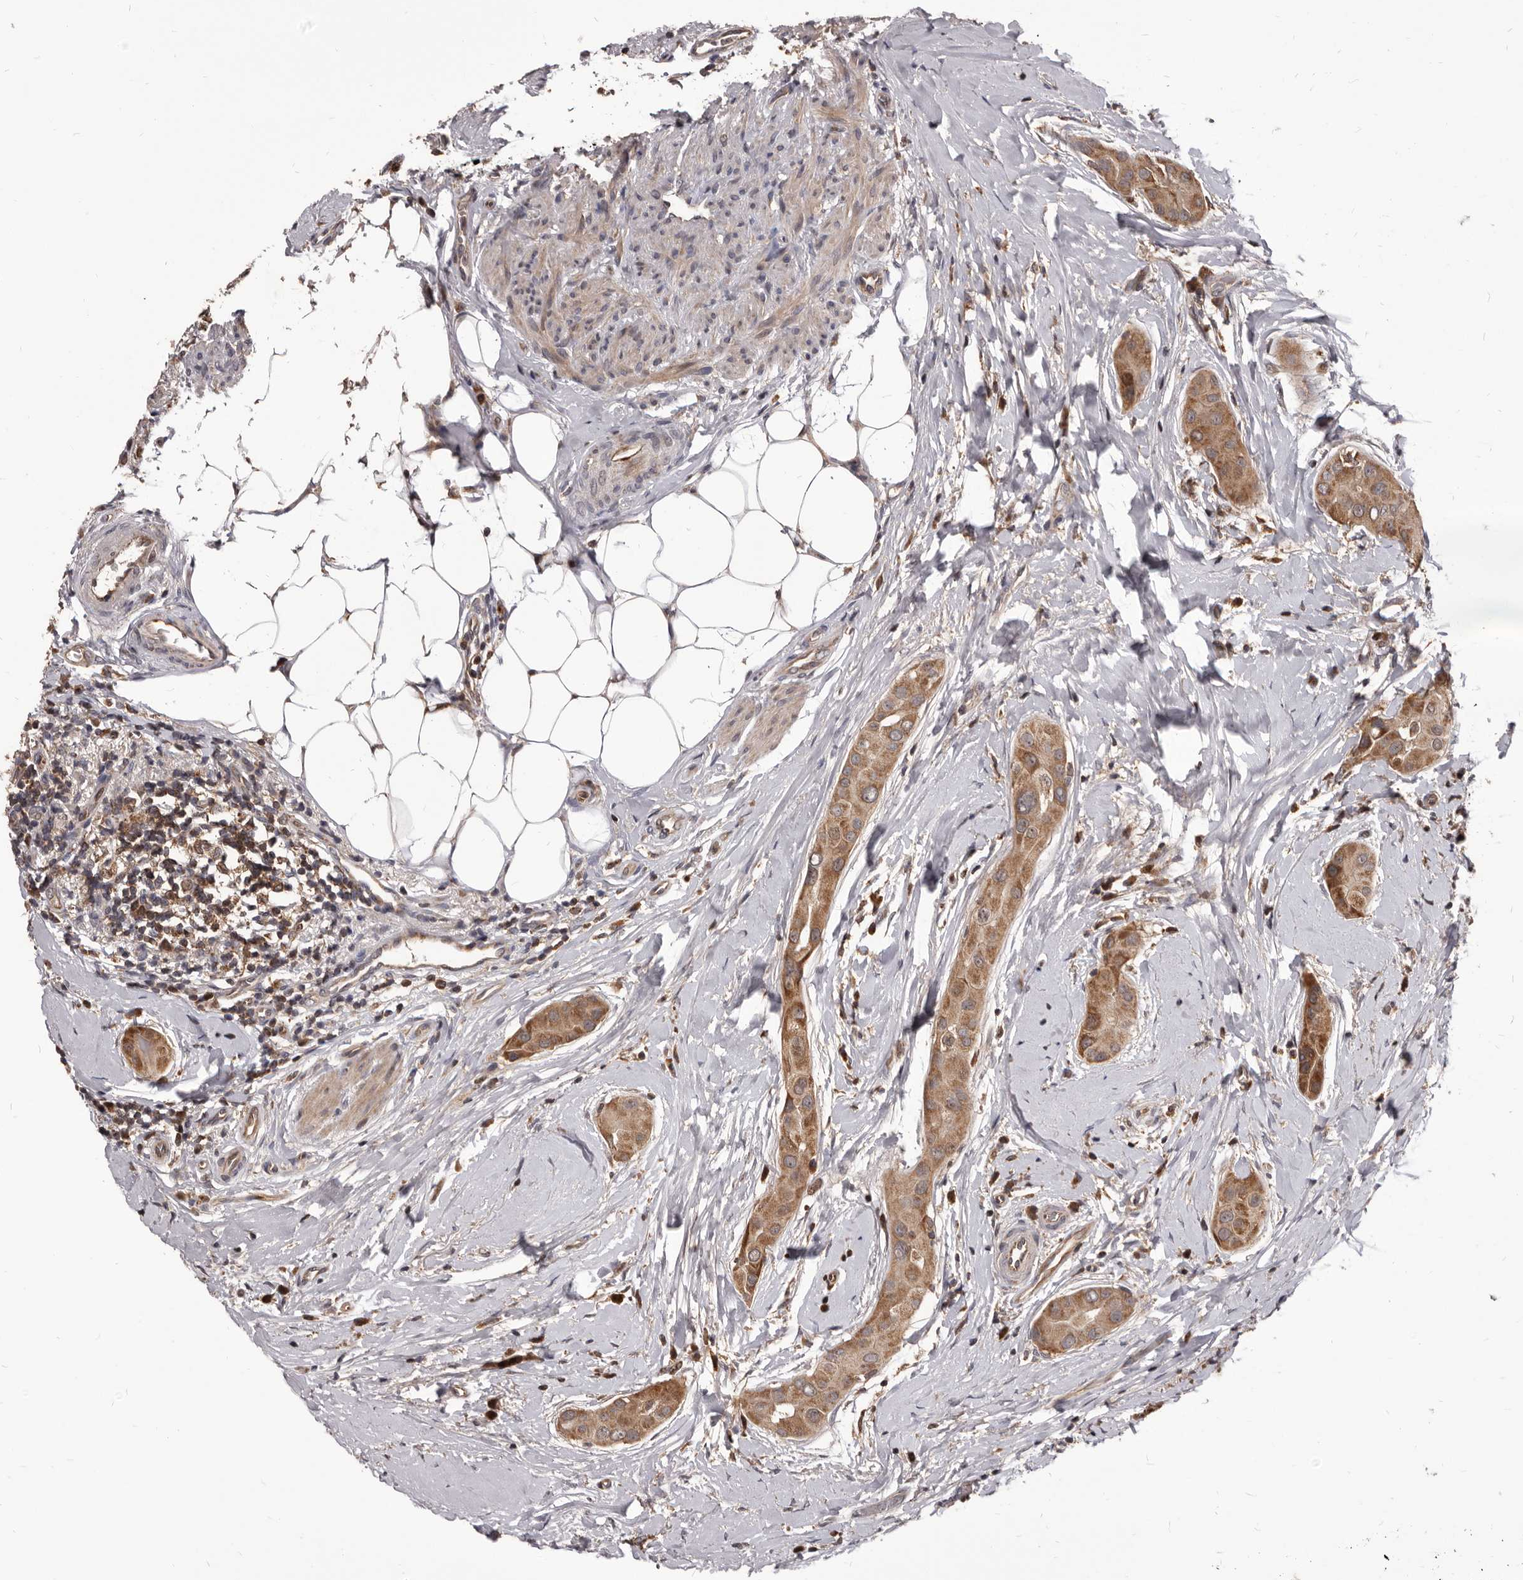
{"staining": {"intensity": "moderate", "quantity": ">75%", "location": "cytoplasmic/membranous"}, "tissue": "thyroid cancer", "cell_type": "Tumor cells", "image_type": "cancer", "snomed": [{"axis": "morphology", "description": "Papillary adenocarcinoma, NOS"}, {"axis": "topography", "description": "Thyroid gland"}], "caption": "The photomicrograph exhibits staining of papillary adenocarcinoma (thyroid), revealing moderate cytoplasmic/membranous protein staining (brown color) within tumor cells. (Brightfield microscopy of DAB IHC at high magnification).", "gene": "MAP3K14", "patient": {"sex": "male", "age": 33}}